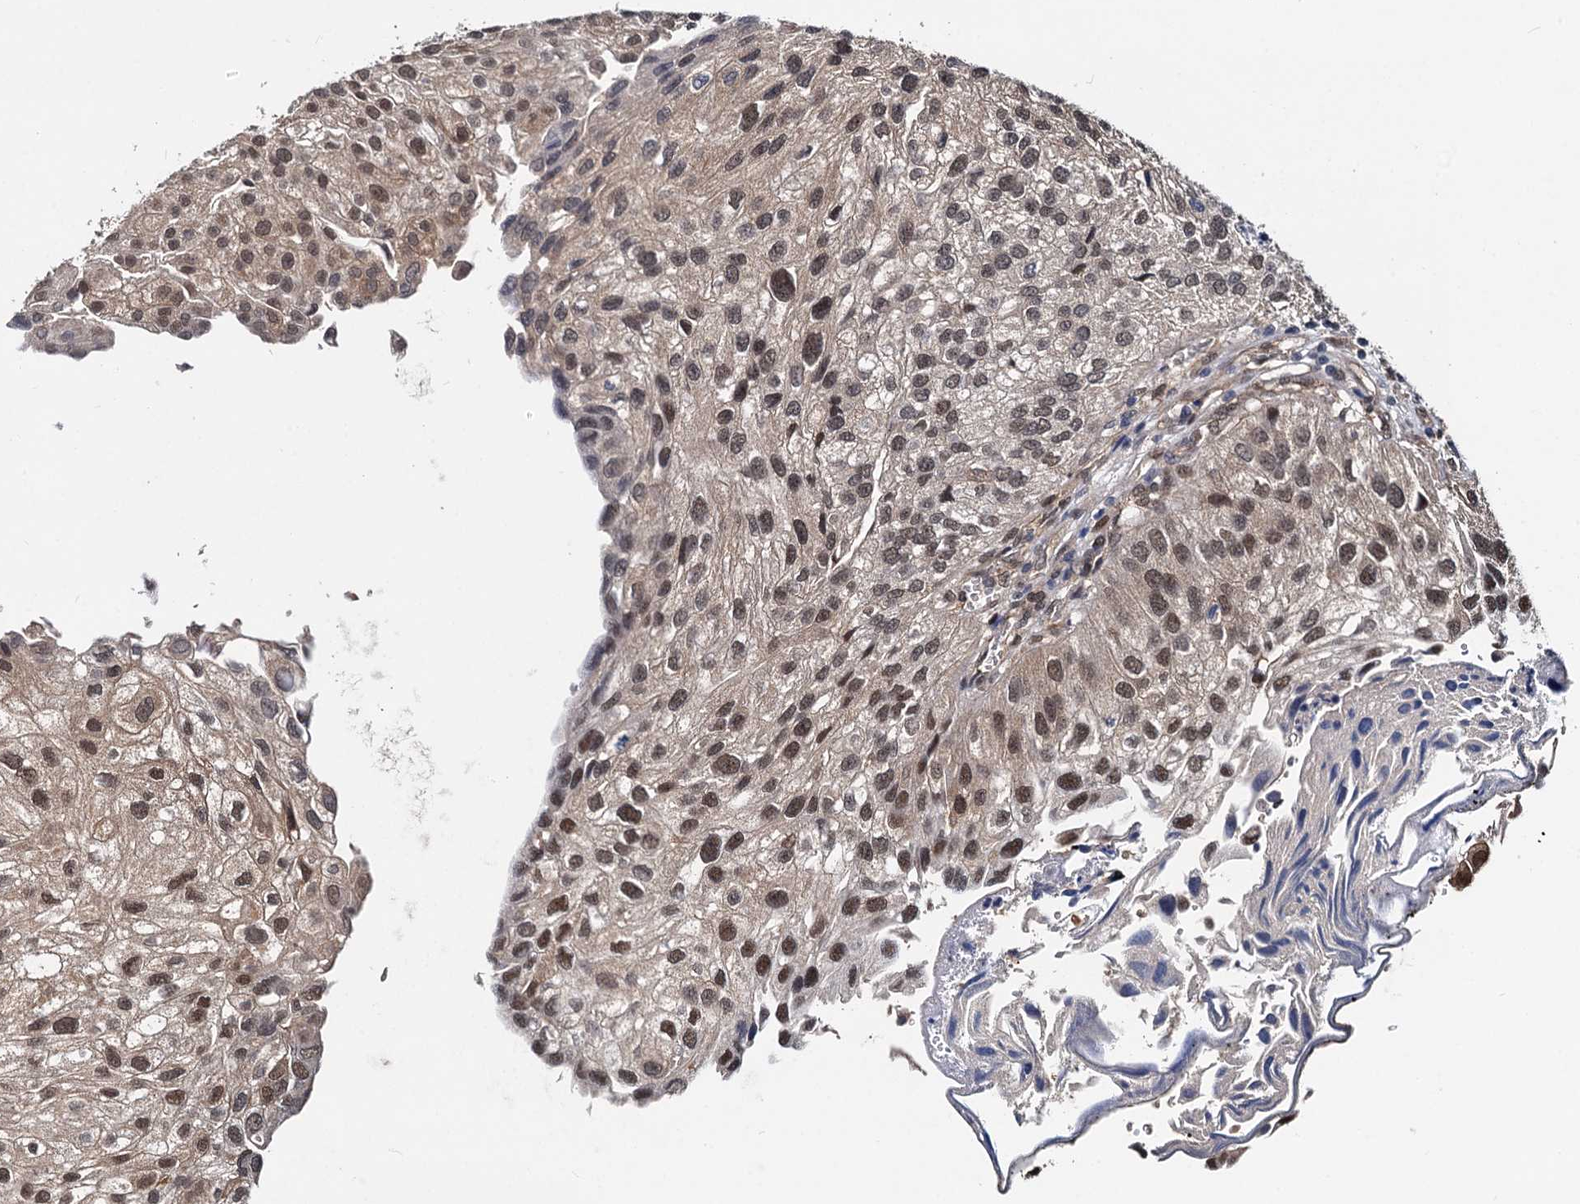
{"staining": {"intensity": "moderate", "quantity": ">75%", "location": "nuclear"}, "tissue": "urothelial cancer", "cell_type": "Tumor cells", "image_type": "cancer", "snomed": [{"axis": "morphology", "description": "Urothelial carcinoma, Low grade"}, {"axis": "topography", "description": "Urinary bladder"}], "caption": "Urothelial cancer stained with a brown dye reveals moderate nuclear positive positivity in approximately >75% of tumor cells.", "gene": "PSMD4", "patient": {"sex": "female", "age": 89}}